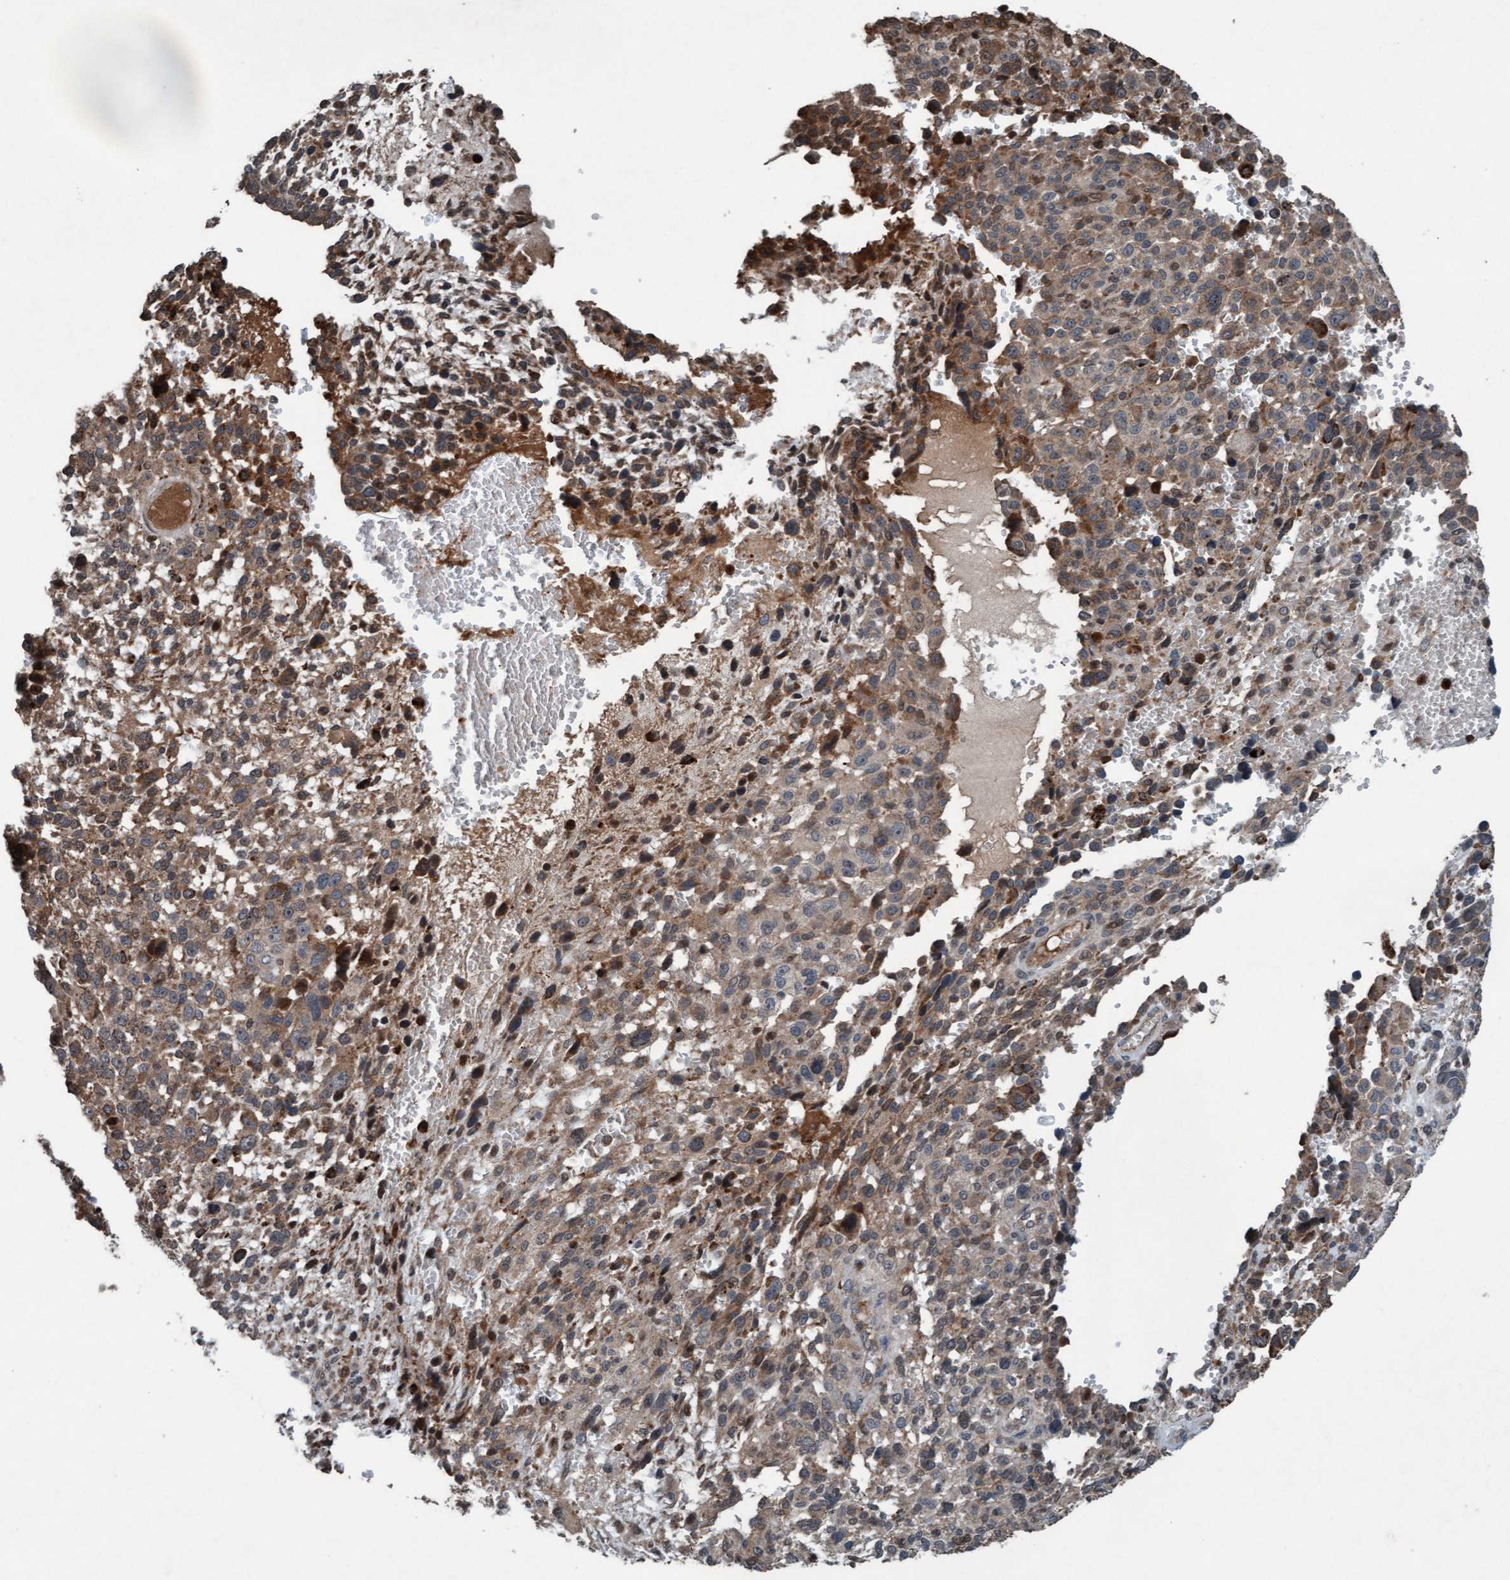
{"staining": {"intensity": "weak", "quantity": "<25%", "location": "cytoplasmic/membranous"}, "tissue": "melanoma", "cell_type": "Tumor cells", "image_type": "cancer", "snomed": [{"axis": "morphology", "description": "Malignant melanoma, NOS"}, {"axis": "topography", "description": "Skin"}], "caption": "Tumor cells are negative for brown protein staining in malignant melanoma. (DAB IHC visualized using brightfield microscopy, high magnification).", "gene": "PLXNB2", "patient": {"sex": "female", "age": 55}}